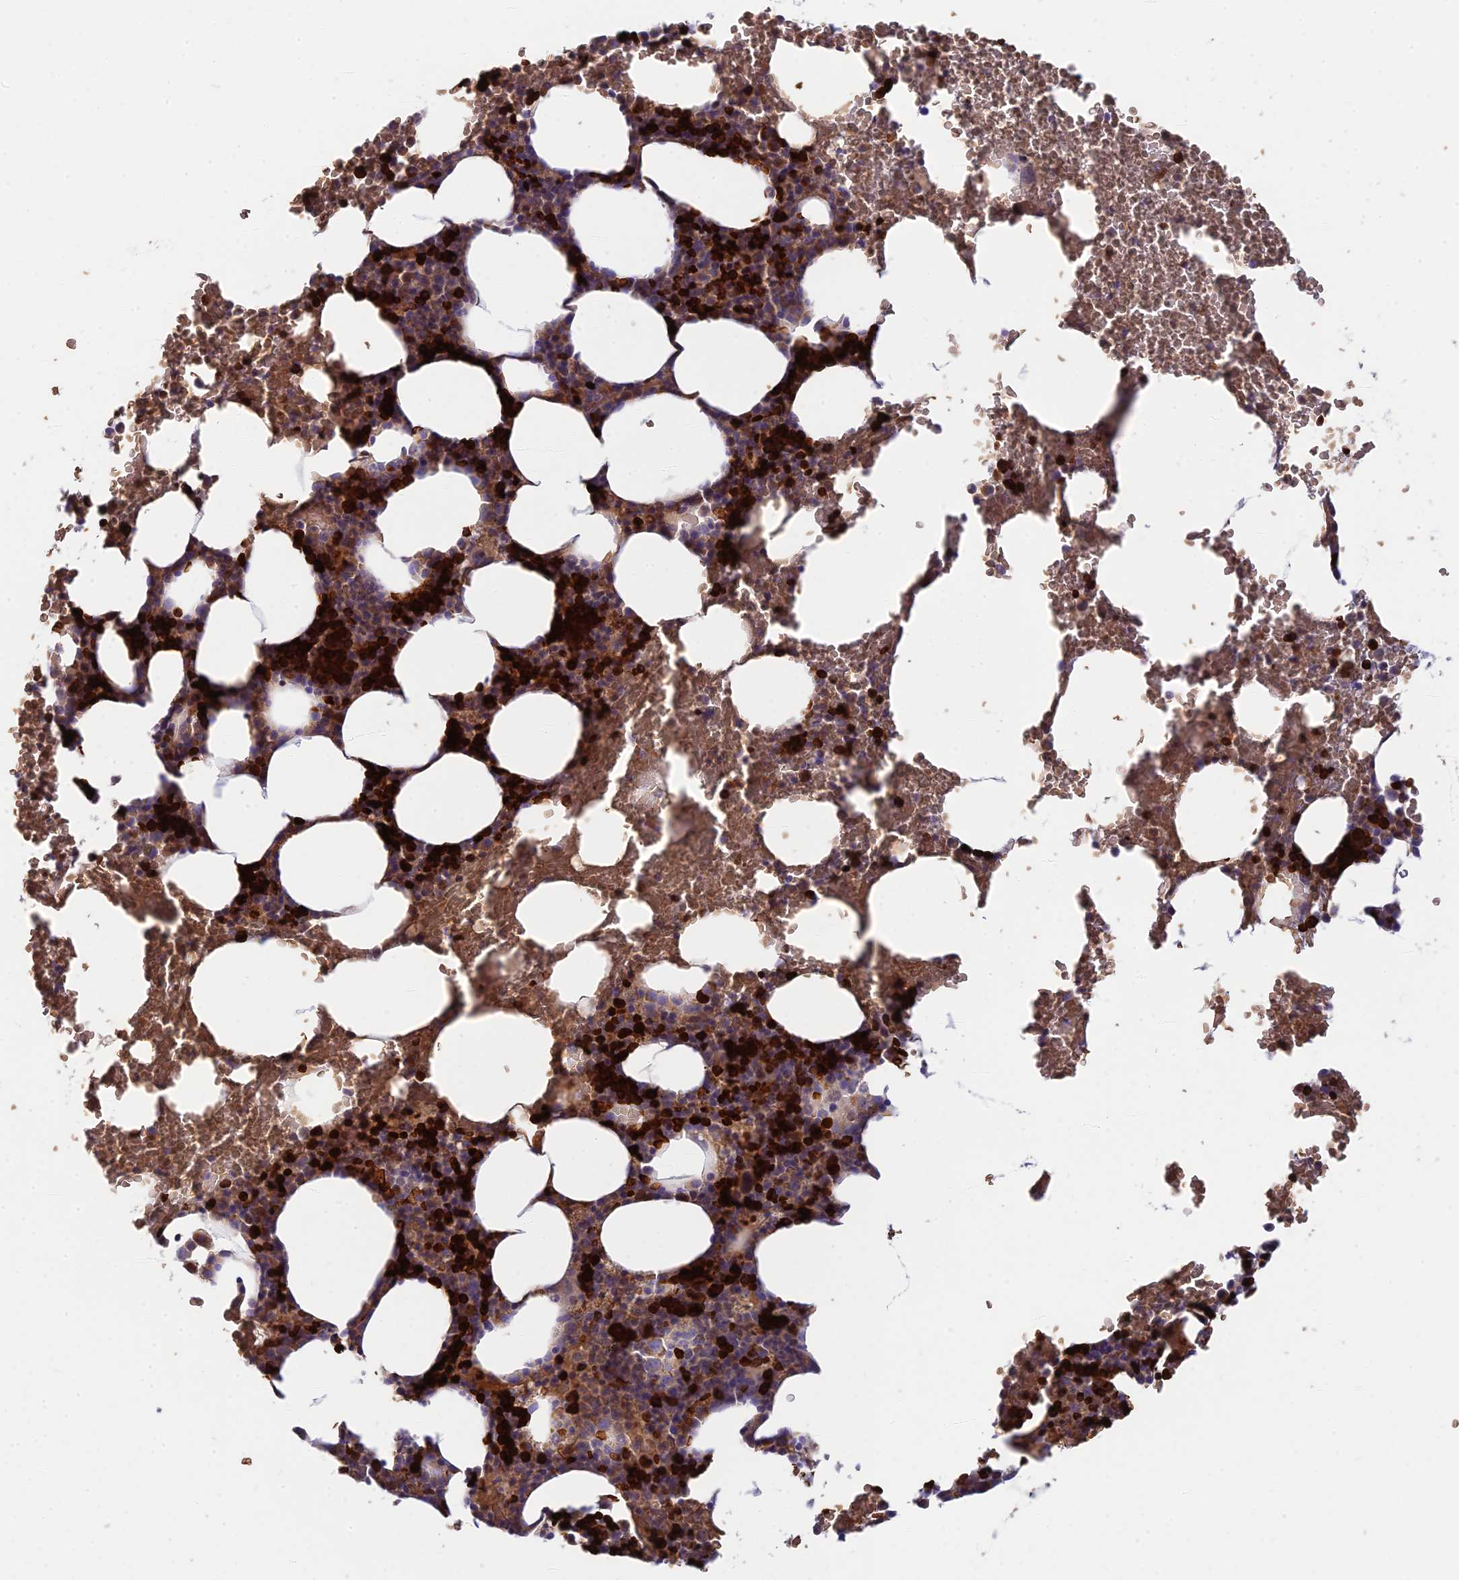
{"staining": {"intensity": "strong", "quantity": "25%-75%", "location": "cytoplasmic/membranous"}, "tissue": "bone marrow", "cell_type": "Hematopoietic cells", "image_type": "normal", "snomed": [{"axis": "morphology", "description": "Normal tissue, NOS"}, {"axis": "morphology", "description": "Inflammation, NOS"}, {"axis": "topography", "description": "Bone marrow"}], "caption": "Strong cytoplasmic/membranous staining is present in approximately 25%-75% of hematopoietic cells in normal bone marrow. Nuclei are stained in blue.", "gene": "UFSP2", "patient": {"sex": "female", "age": 78}}